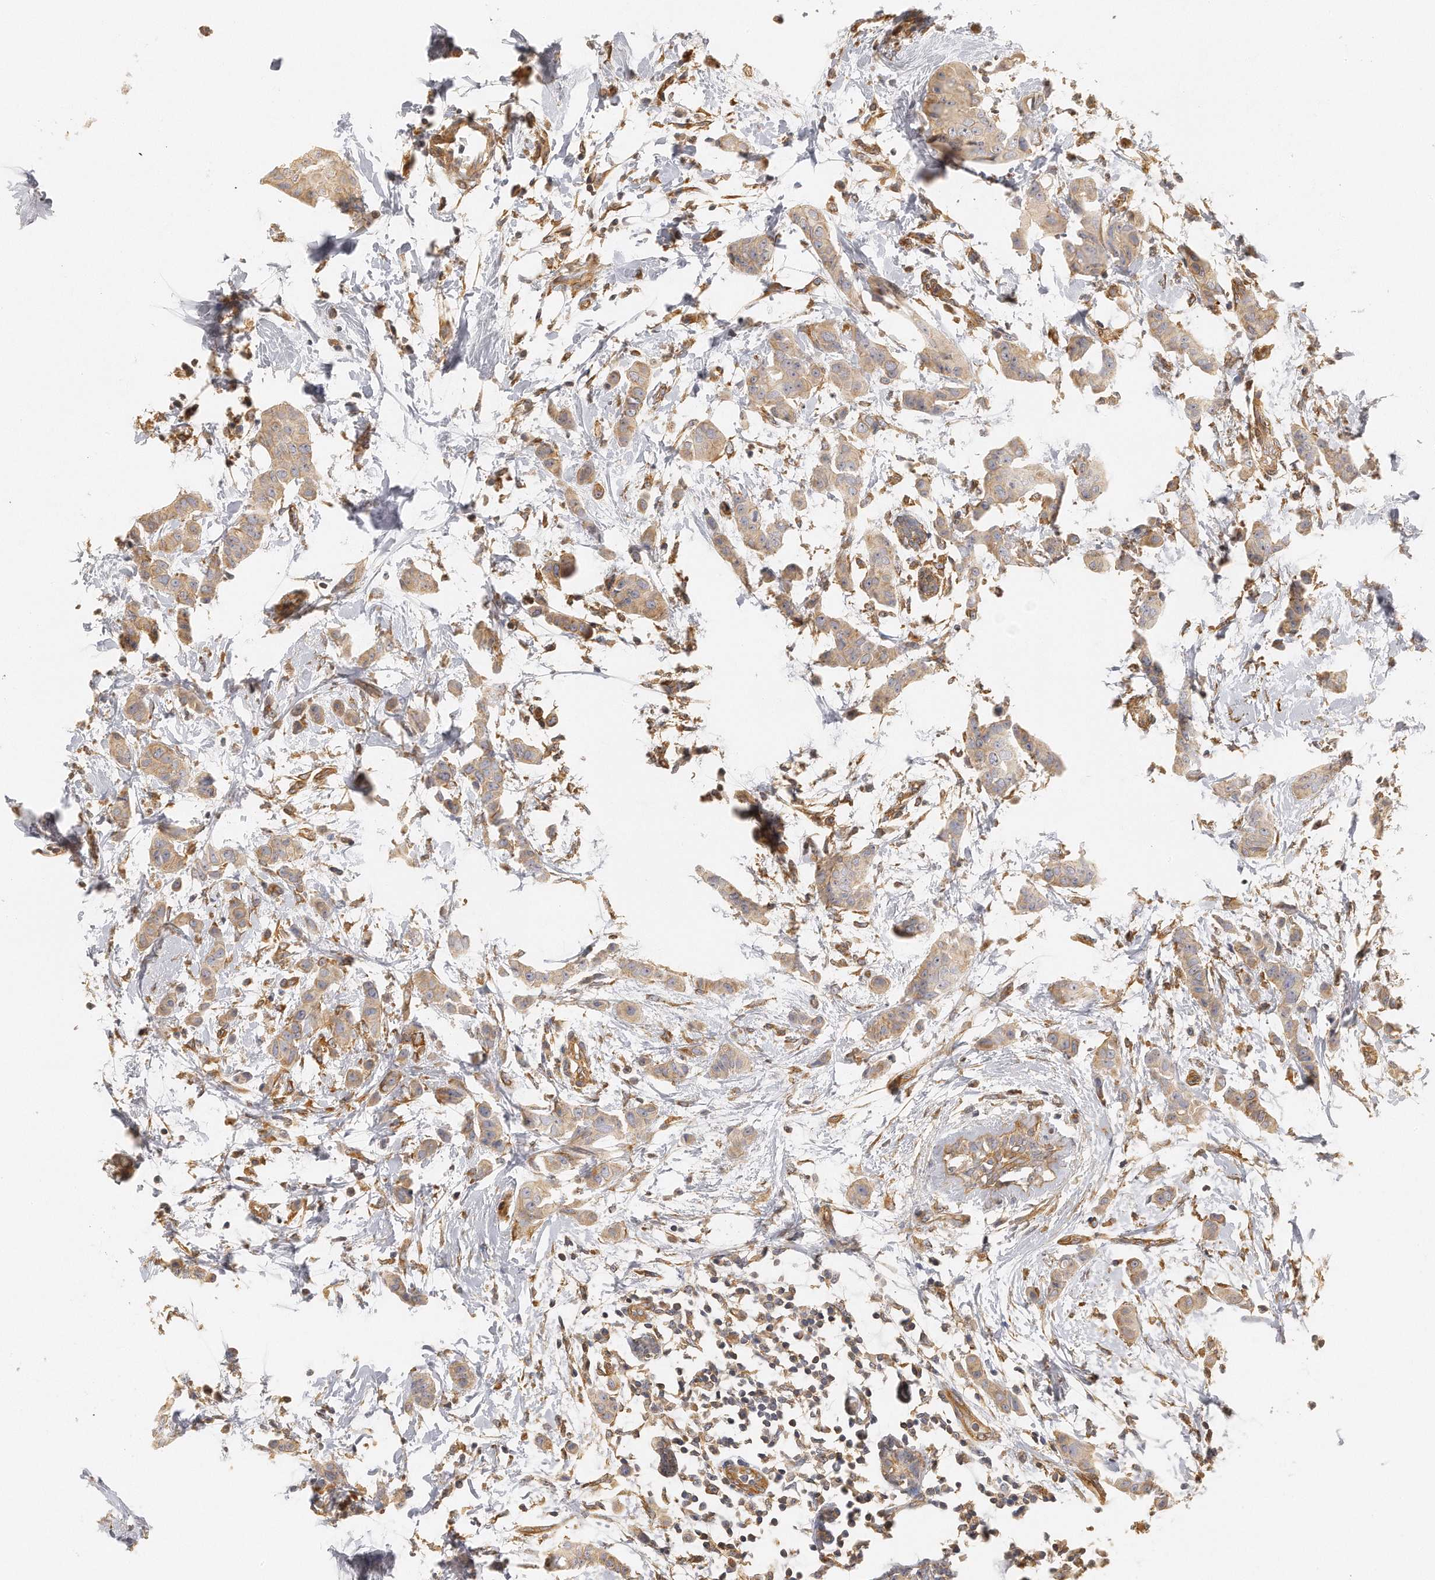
{"staining": {"intensity": "weak", "quantity": ">75%", "location": "cytoplasmic/membranous"}, "tissue": "breast cancer", "cell_type": "Tumor cells", "image_type": "cancer", "snomed": [{"axis": "morphology", "description": "Duct carcinoma"}, {"axis": "topography", "description": "Breast"}], "caption": "A brown stain labels weak cytoplasmic/membranous positivity of a protein in human invasive ductal carcinoma (breast) tumor cells.", "gene": "CHST7", "patient": {"sex": "female", "age": 40}}